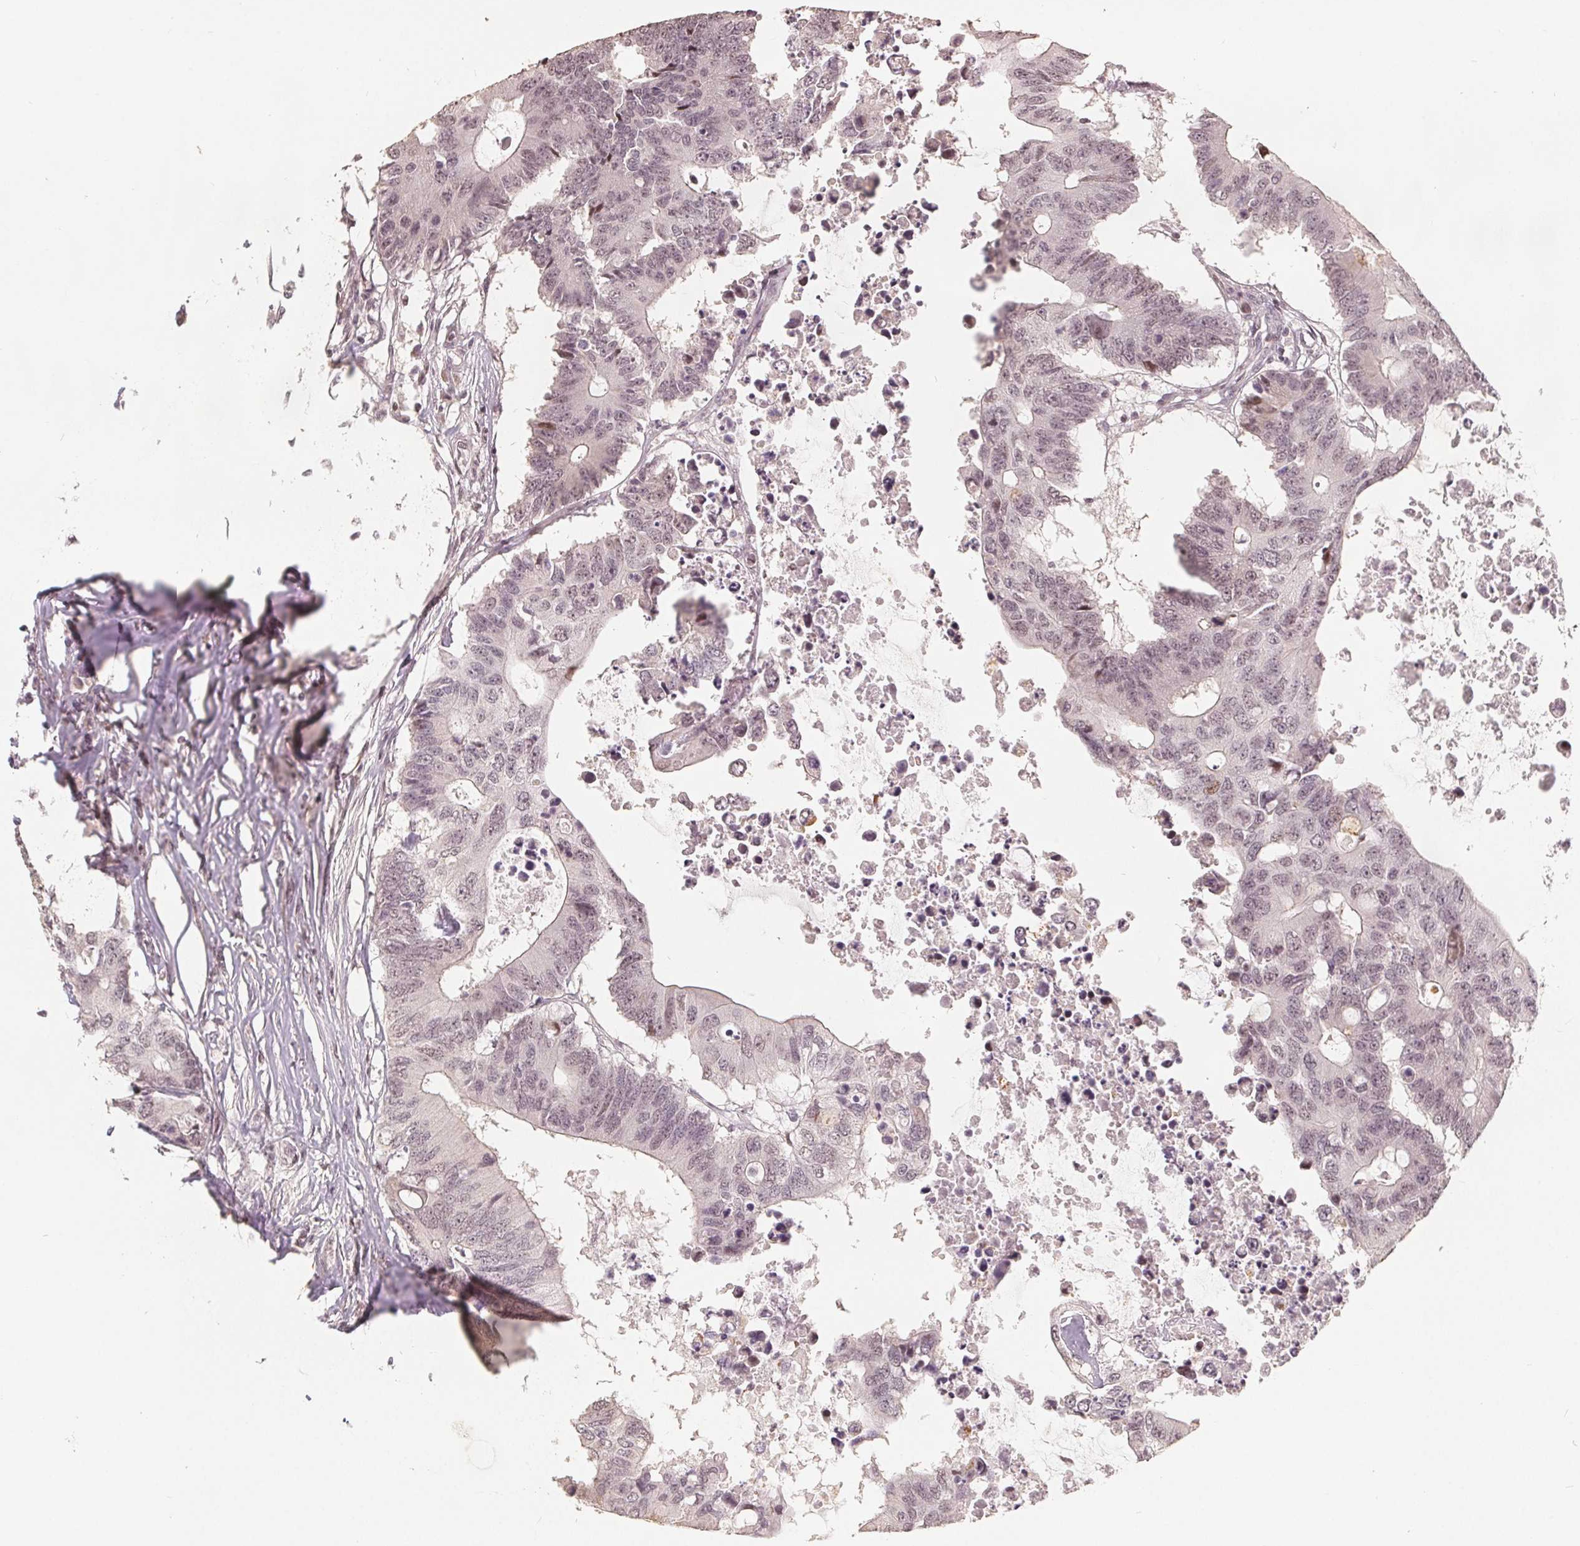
{"staining": {"intensity": "weak", "quantity": "25%-75%", "location": "nuclear"}, "tissue": "colorectal cancer", "cell_type": "Tumor cells", "image_type": "cancer", "snomed": [{"axis": "morphology", "description": "Adenocarcinoma, NOS"}, {"axis": "topography", "description": "Colon"}], "caption": "A micrograph showing weak nuclear staining in approximately 25%-75% of tumor cells in colorectal adenocarcinoma, as visualized by brown immunohistochemical staining.", "gene": "CCDC138", "patient": {"sex": "male", "age": 71}}